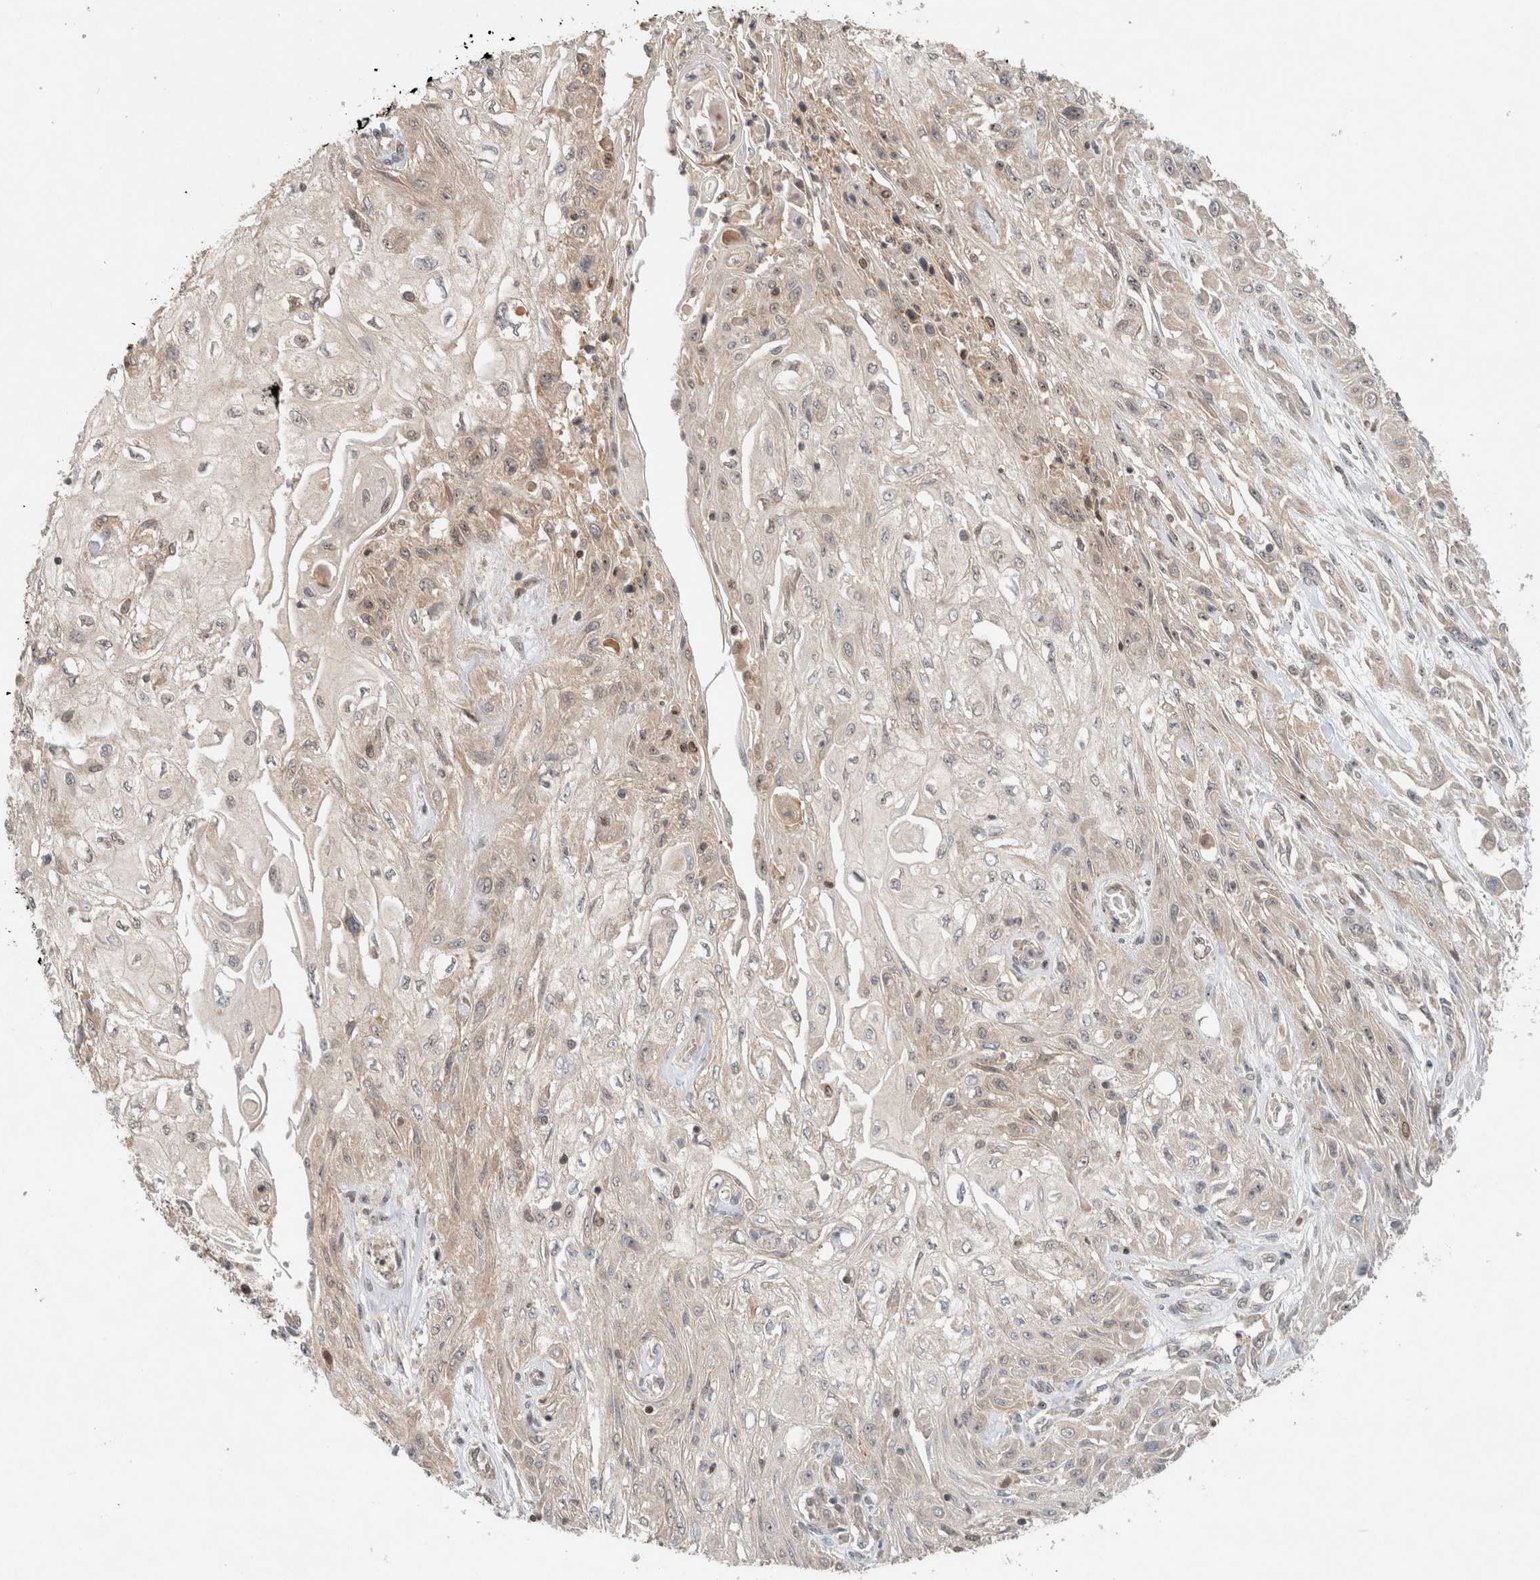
{"staining": {"intensity": "weak", "quantity": "<25%", "location": "cytoplasmic/membranous,nuclear"}, "tissue": "skin cancer", "cell_type": "Tumor cells", "image_type": "cancer", "snomed": [{"axis": "morphology", "description": "Squamous cell carcinoma, NOS"}, {"axis": "morphology", "description": "Squamous cell carcinoma, metastatic, NOS"}, {"axis": "topography", "description": "Skin"}, {"axis": "topography", "description": "Lymph node"}], "caption": "A high-resolution photomicrograph shows immunohistochemistry staining of skin metastatic squamous cell carcinoma, which reveals no significant expression in tumor cells.", "gene": "CAAP1", "patient": {"sex": "male", "age": 75}}